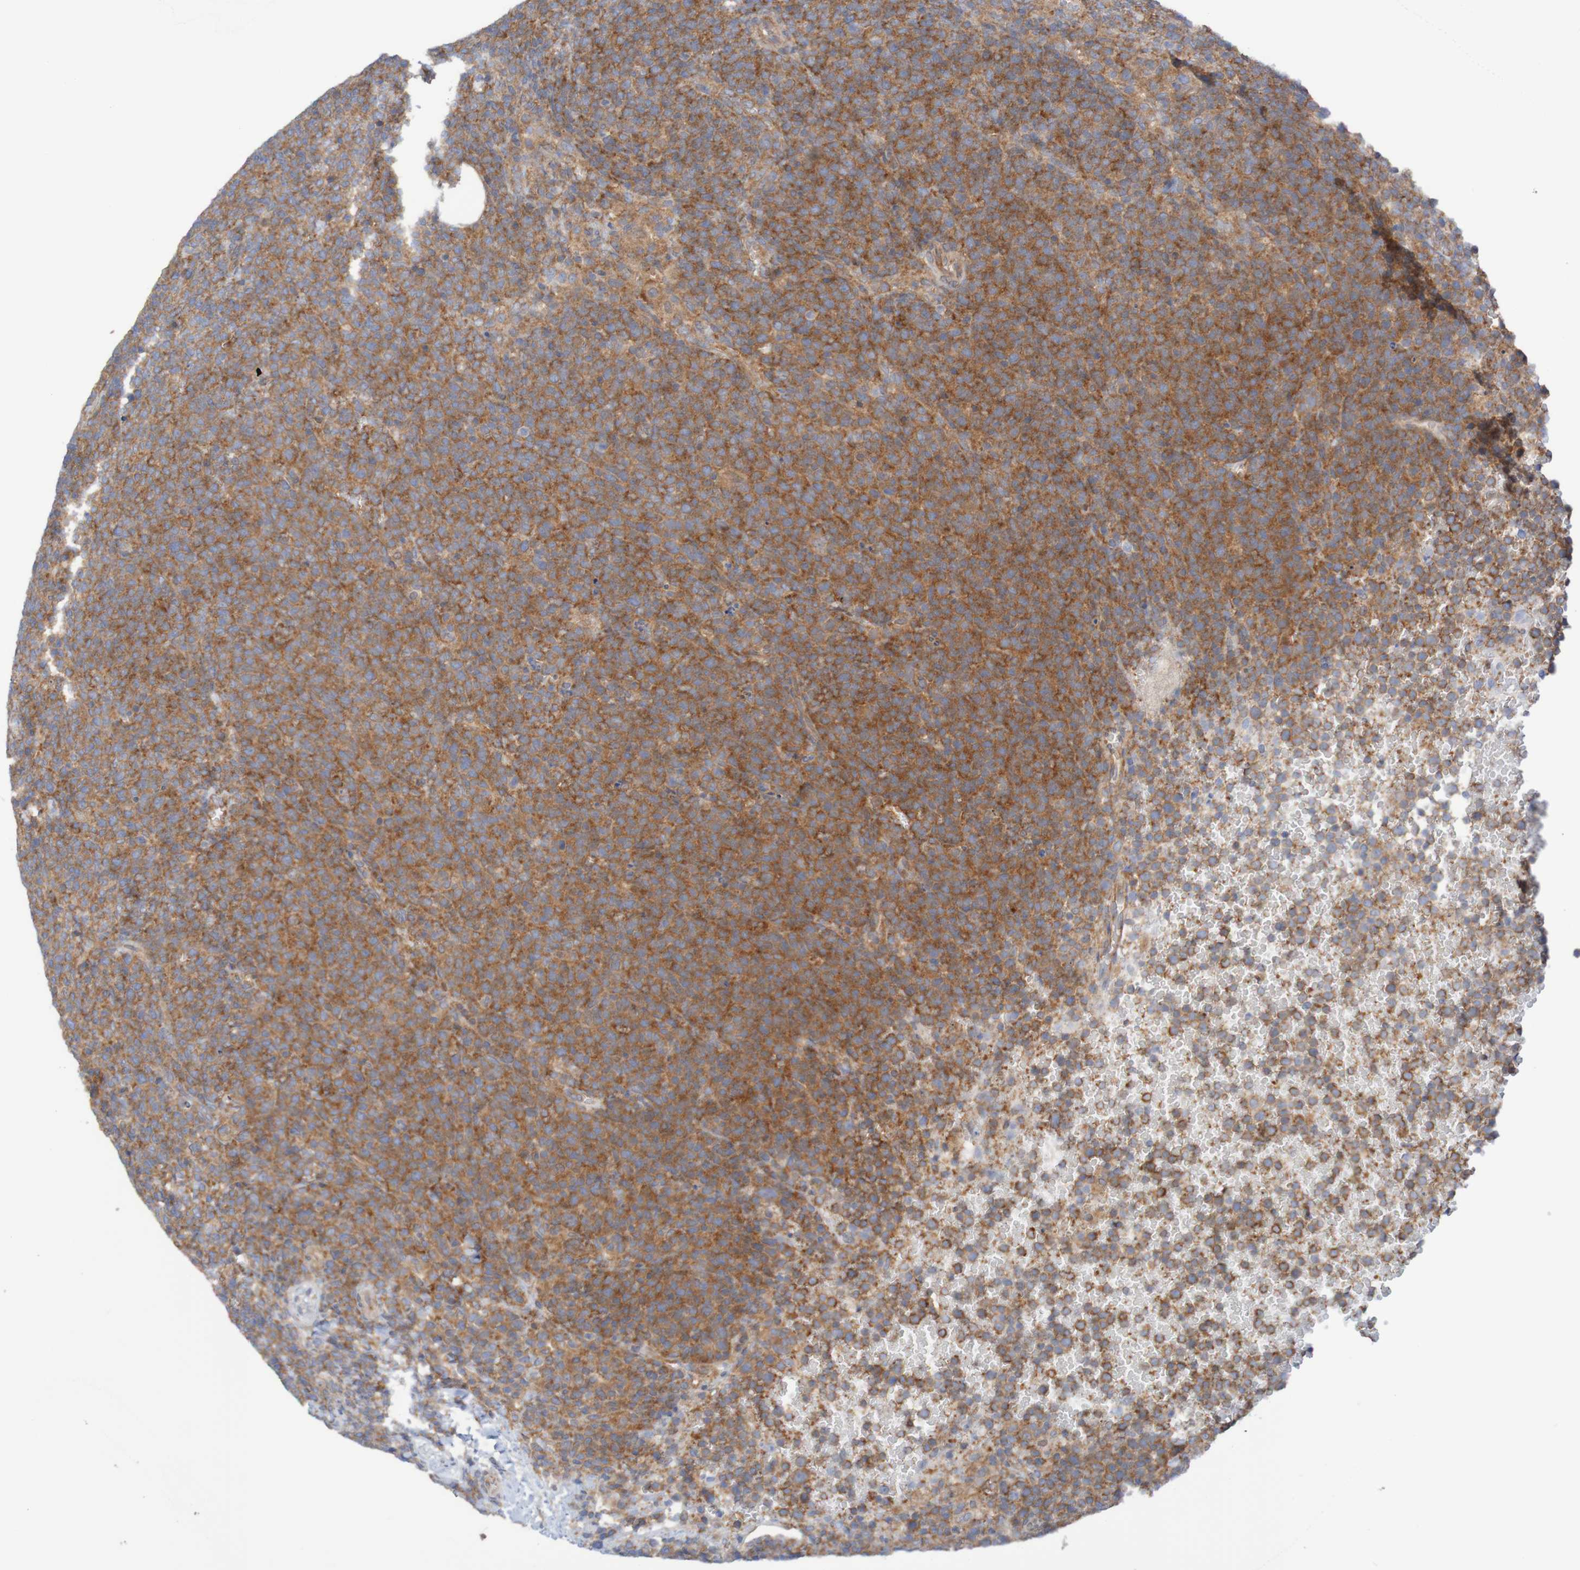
{"staining": {"intensity": "strong", "quantity": ">75%", "location": "cytoplasmic/membranous"}, "tissue": "lymphoma", "cell_type": "Tumor cells", "image_type": "cancer", "snomed": [{"axis": "morphology", "description": "Malignant lymphoma, non-Hodgkin's type, High grade"}, {"axis": "topography", "description": "Lymph node"}], "caption": "This micrograph demonstrates malignant lymphoma, non-Hodgkin's type (high-grade) stained with IHC to label a protein in brown. The cytoplasmic/membranous of tumor cells show strong positivity for the protein. Nuclei are counter-stained blue.", "gene": "LRRC47", "patient": {"sex": "male", "age": 61}}